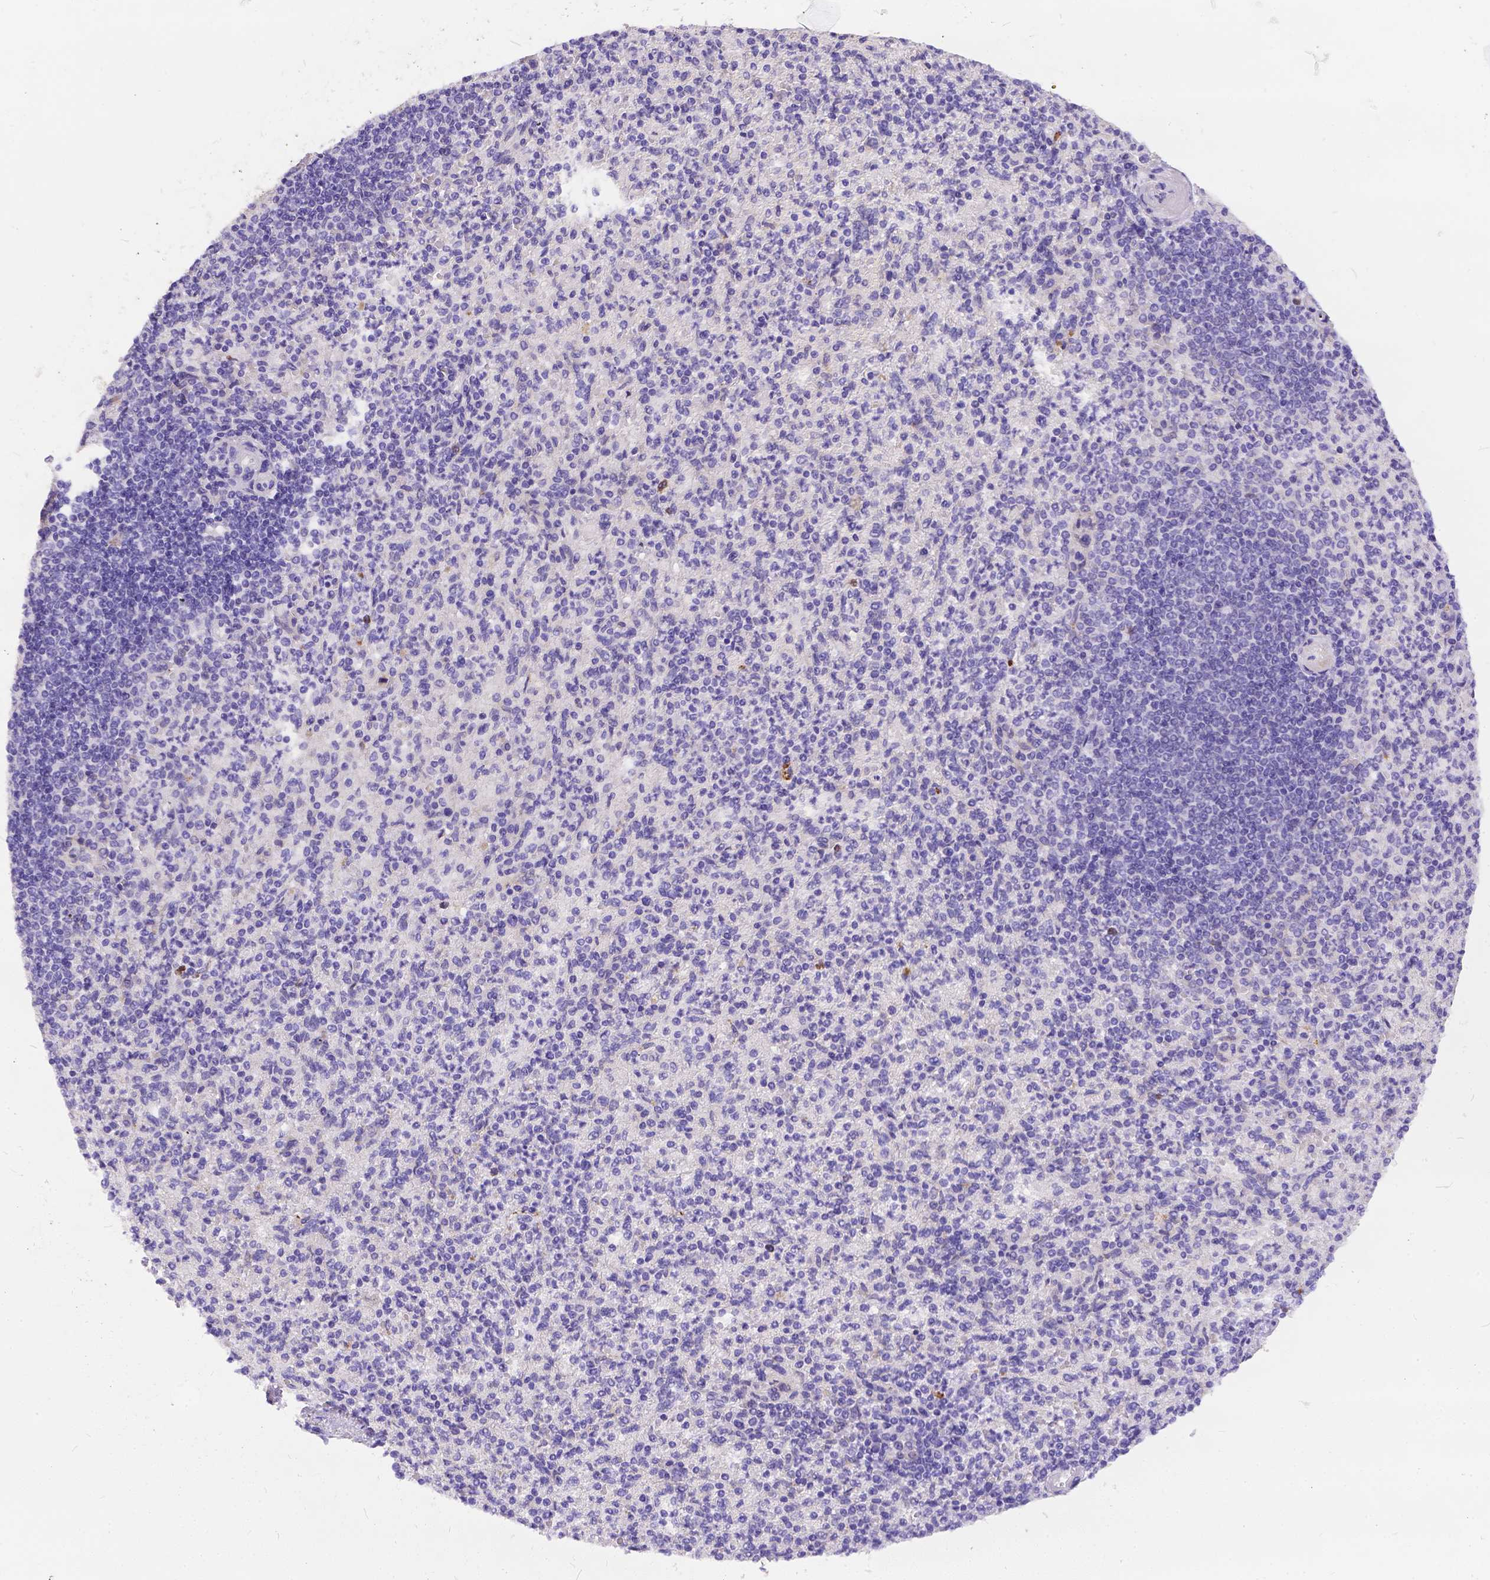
{"staining": {"intensity": "negative", "quantity": "none", "location": "none"}, "tissue": "spleen", "cell_type": "Cells in red pulp", "image_type": "normal", "snomed": [{"axis": "morphology", "description": "Normal tissue, NOS"}, {"axis": "topography", "description": "Spleen"}], "caption": "This is an immunohistochemistry histopathology image of unremarkable human spleen. There is no positivity in cells in red pulp.", "gene": "DLEC1", "patient": {"sex": "female", "age": 74}}